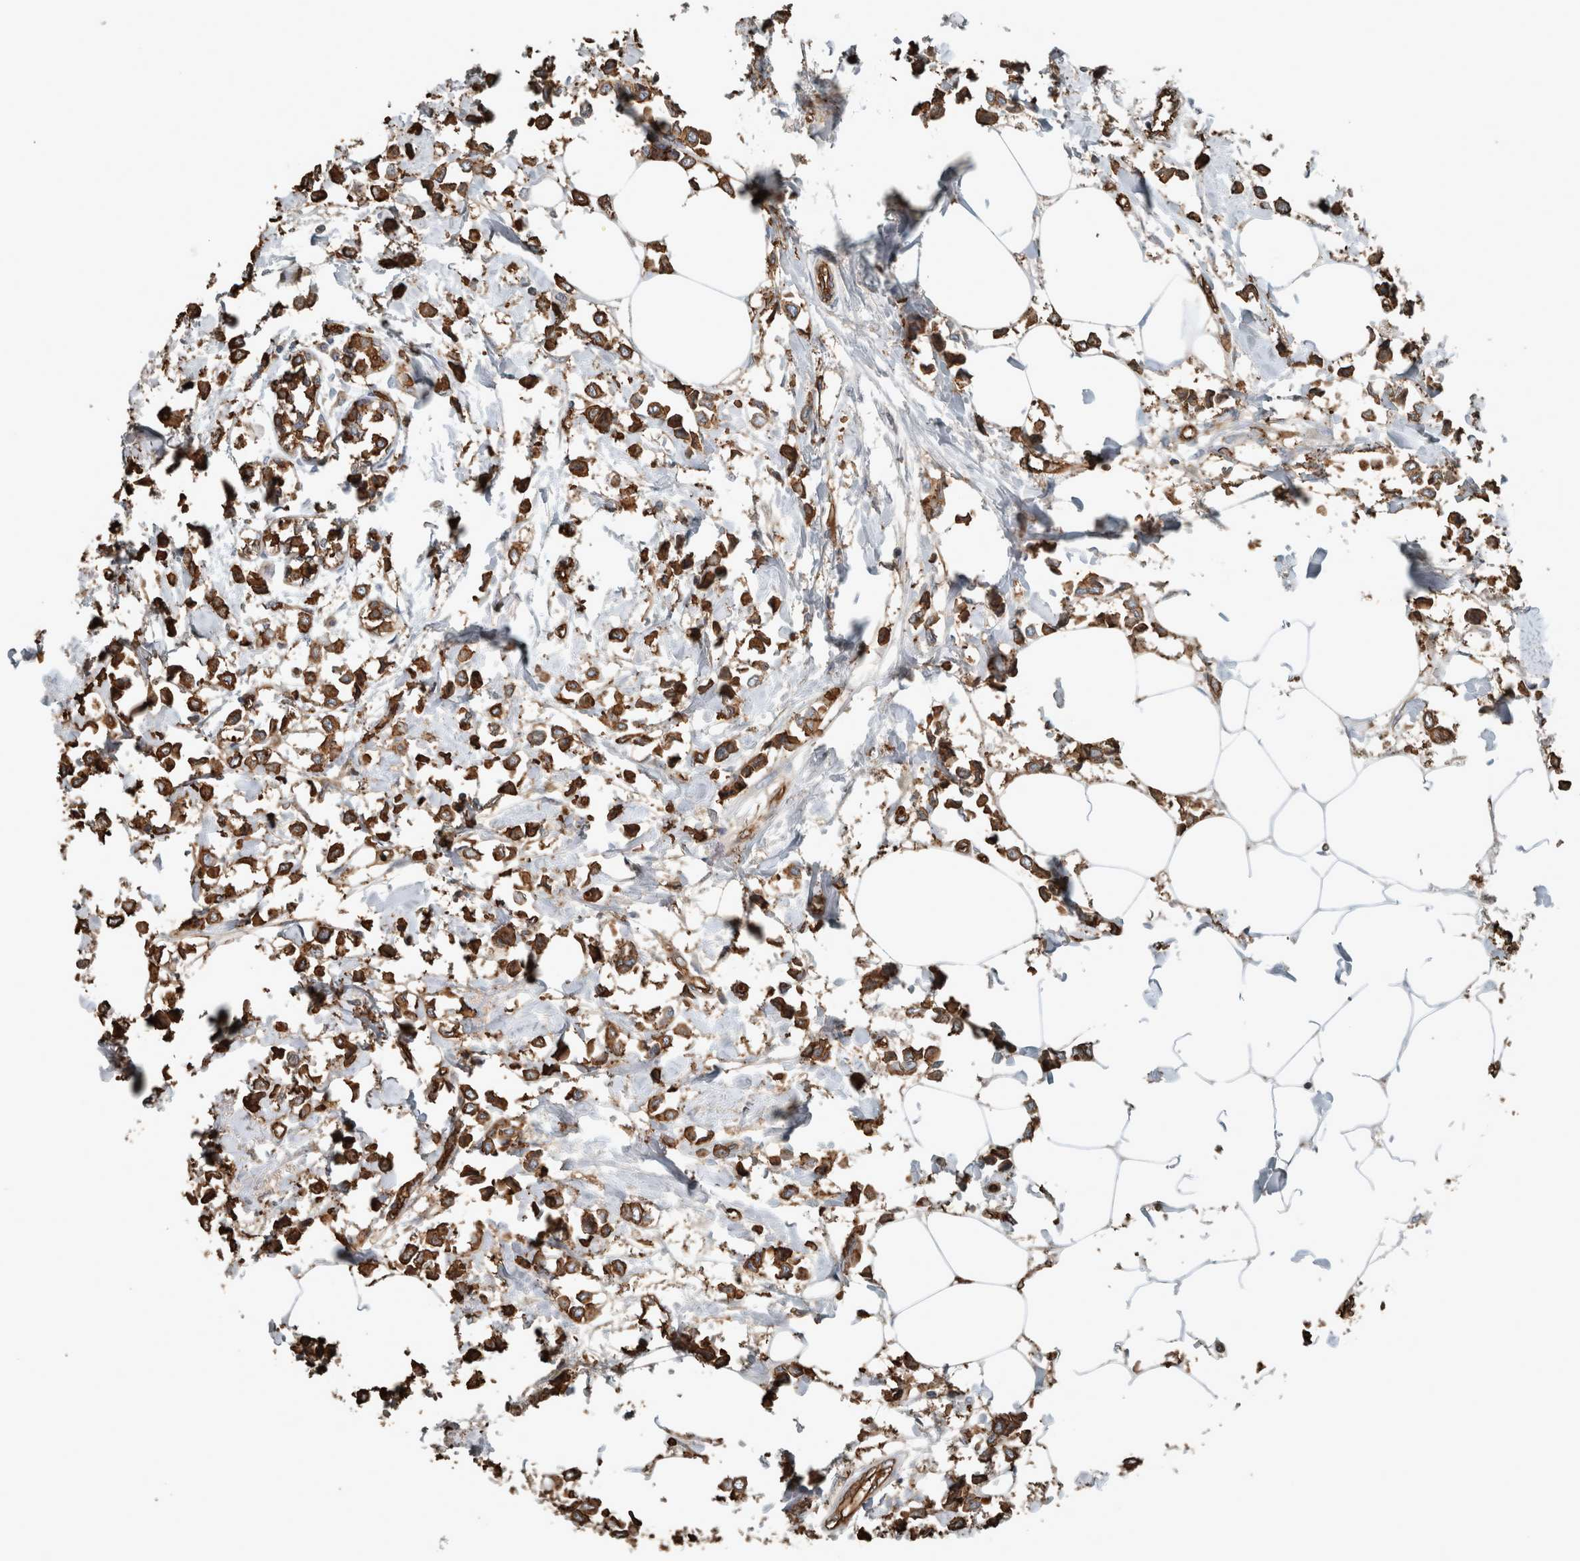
{"staining": {"intensity": "strong", "quantity": ">75%", "location": "cytoplasmic/membranous"}, "tissue": "breast cancer", "cell_type": "Tumor cells", "image_type": "cancer", "snomed": [{"axis": "morphology", "description": "Lobular carcinoma"}, {"axis": "topography", "description": "Breast"}], "caption": "Immunohistochemical staining of human breast lobular carcinoma reveals high levels of strong cytoplasmic/membranous expression in about >75% of tumor cells. Nuclei are stained in blue.", "gene": "LBP", "patient": {"sex": "female", "age": 51}}